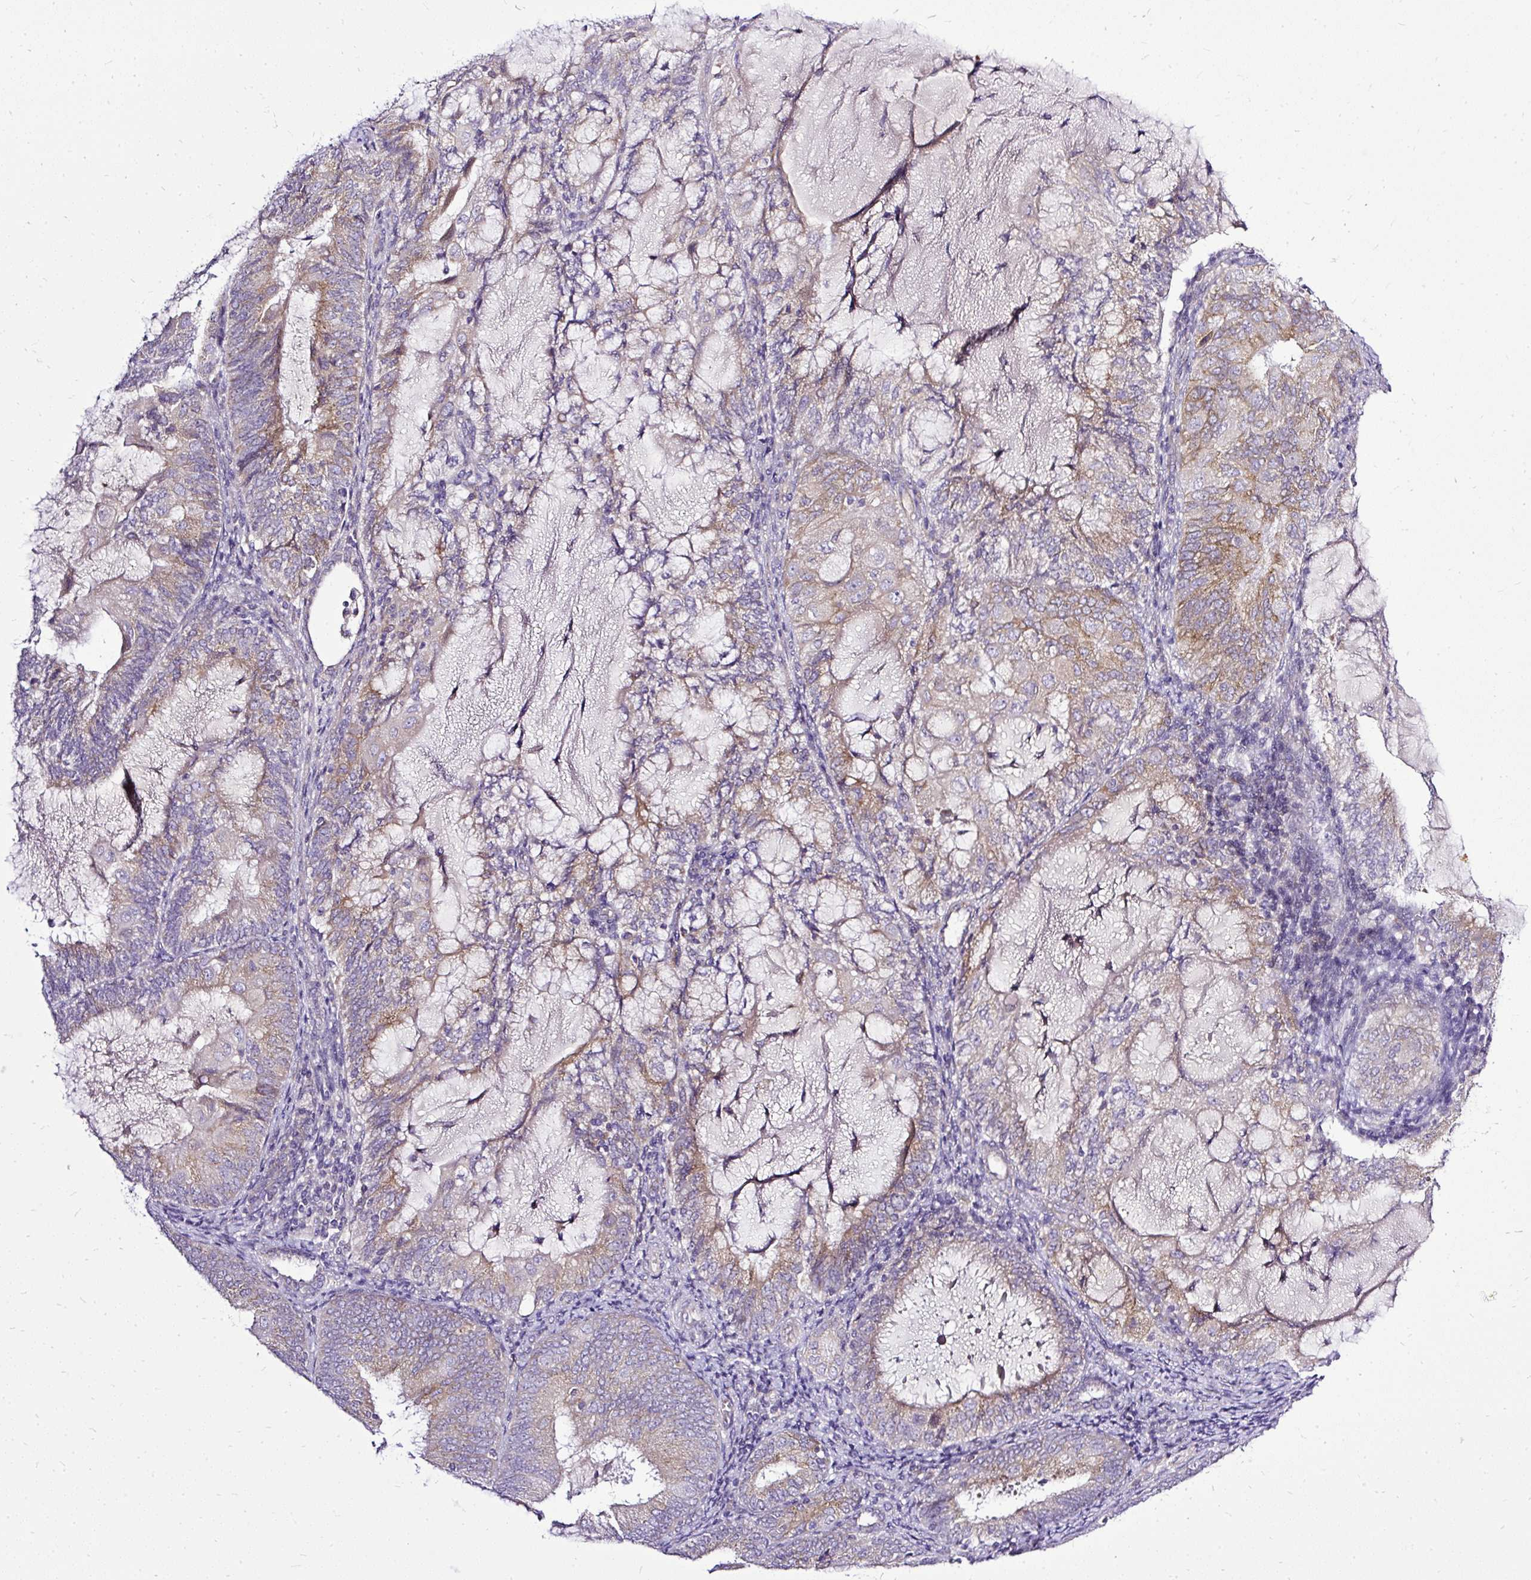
{"staining": {"intensity": "moderate", "quantity": "<25%", "location": "cytoplasmic/membranous"}, "tissue": "endometrial cancer", "cell_type": "Tumor cells", "image_type": "cancer", "snomed": [{"axis": "morphology", "description": "Adenocarcinoma, NOS"}, {"axis": "topography", "description": "Endometrium"}], "caption": "An image showing moderate cytoplasmic/membranous staining in about <25% of tumor cells in endometrial cancer (adenocarcinoma), as visualized by brown immunohistochemical staining.", "gene": "AMFR", "patient": {"sex": "female", "age": 81}}